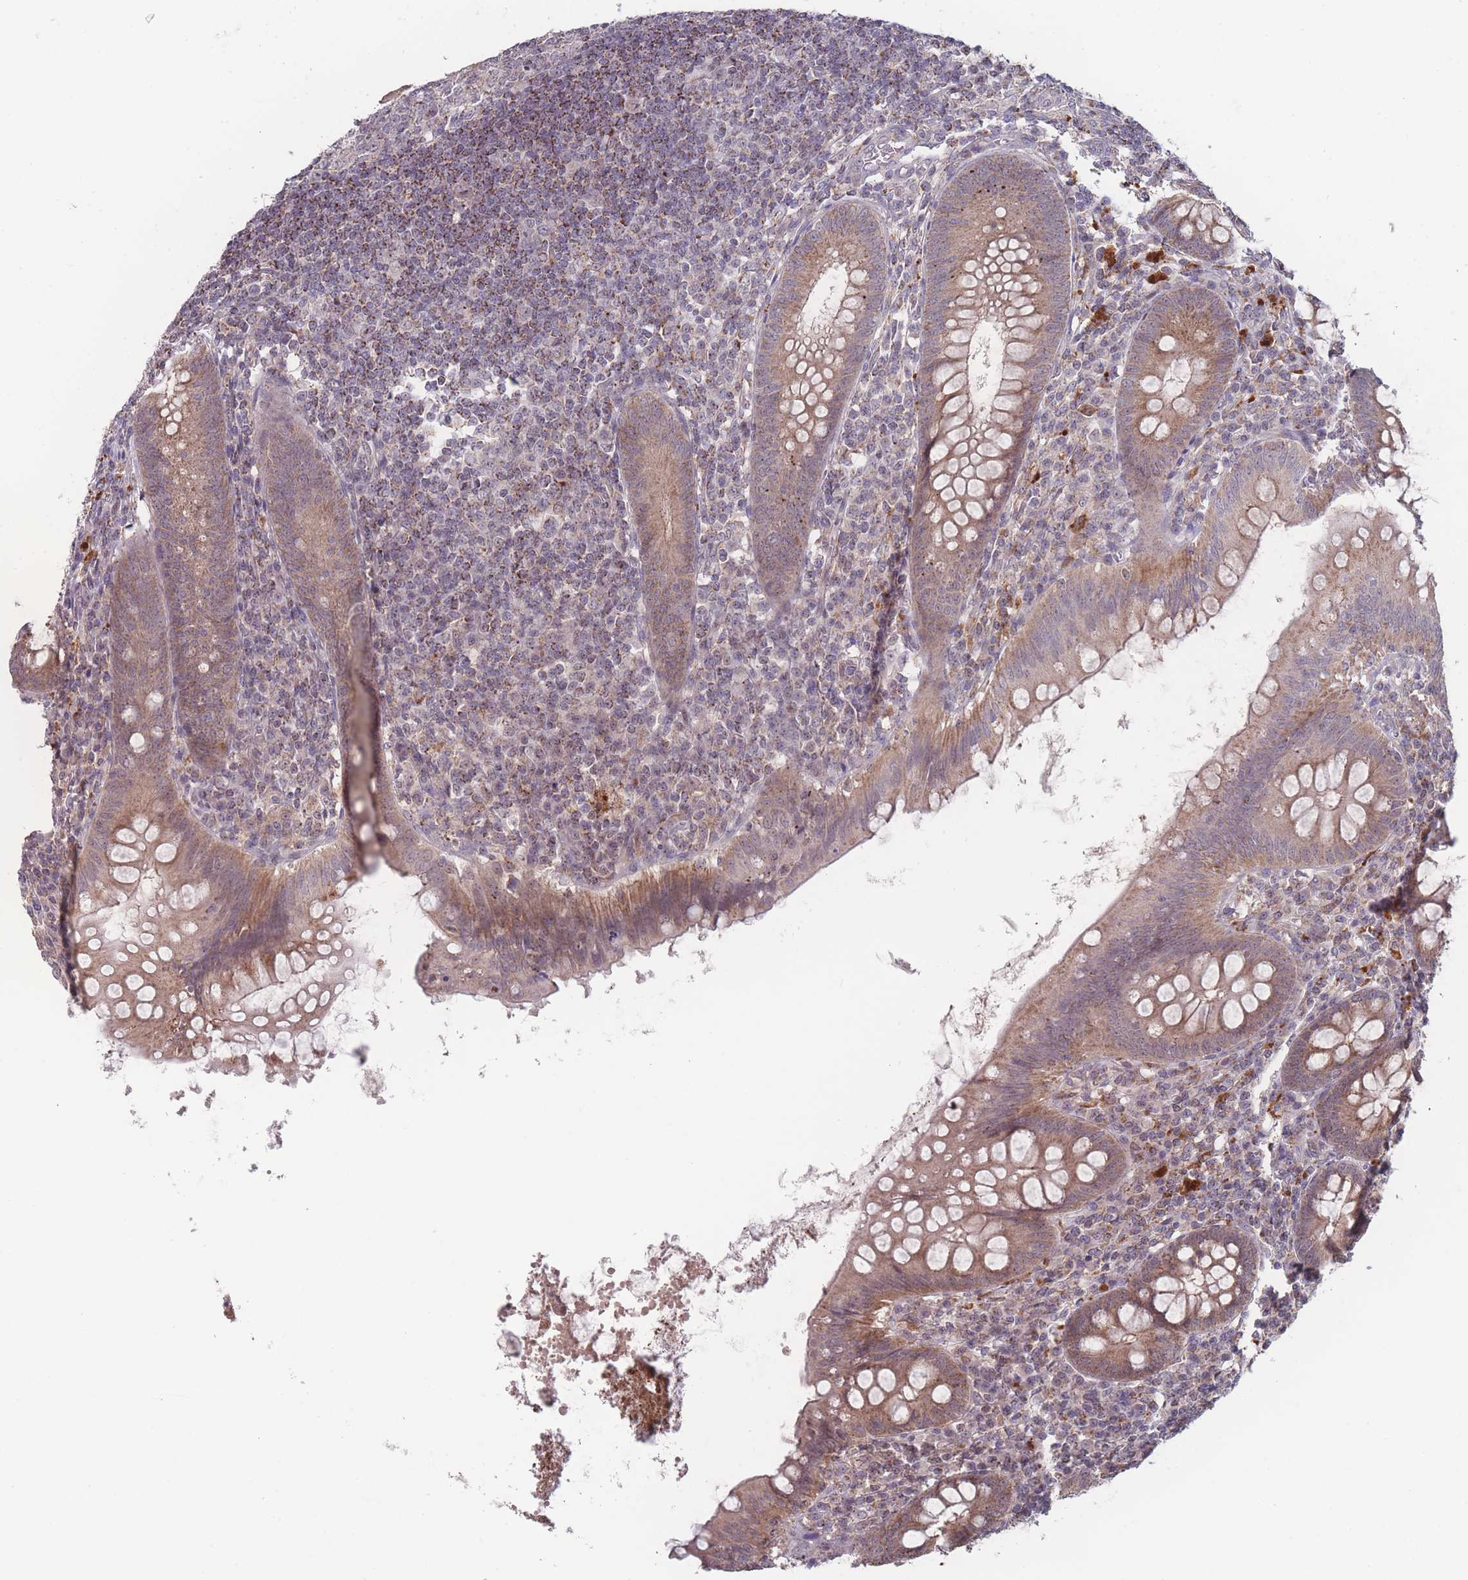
{"staining": {"intensity": "moderate", "quantity": ">75%", "location": "cytoplasmic/membranous"}, "tissue": "appendix", "cell_type": "Glandular cells", "image_type": "normal", "snomed": [{"axis": "morphology", "description": "Normal tissue, NOS"}, {"axis": "topography", "description": "Appendix"}], "caption": "A brown stain highlights moderate cytoplasmic/membranous positivity of a protein in glandular cells of normal human appendix.", "gene": "TMEM232", "patient": {"sex": "male", "age": 56}}